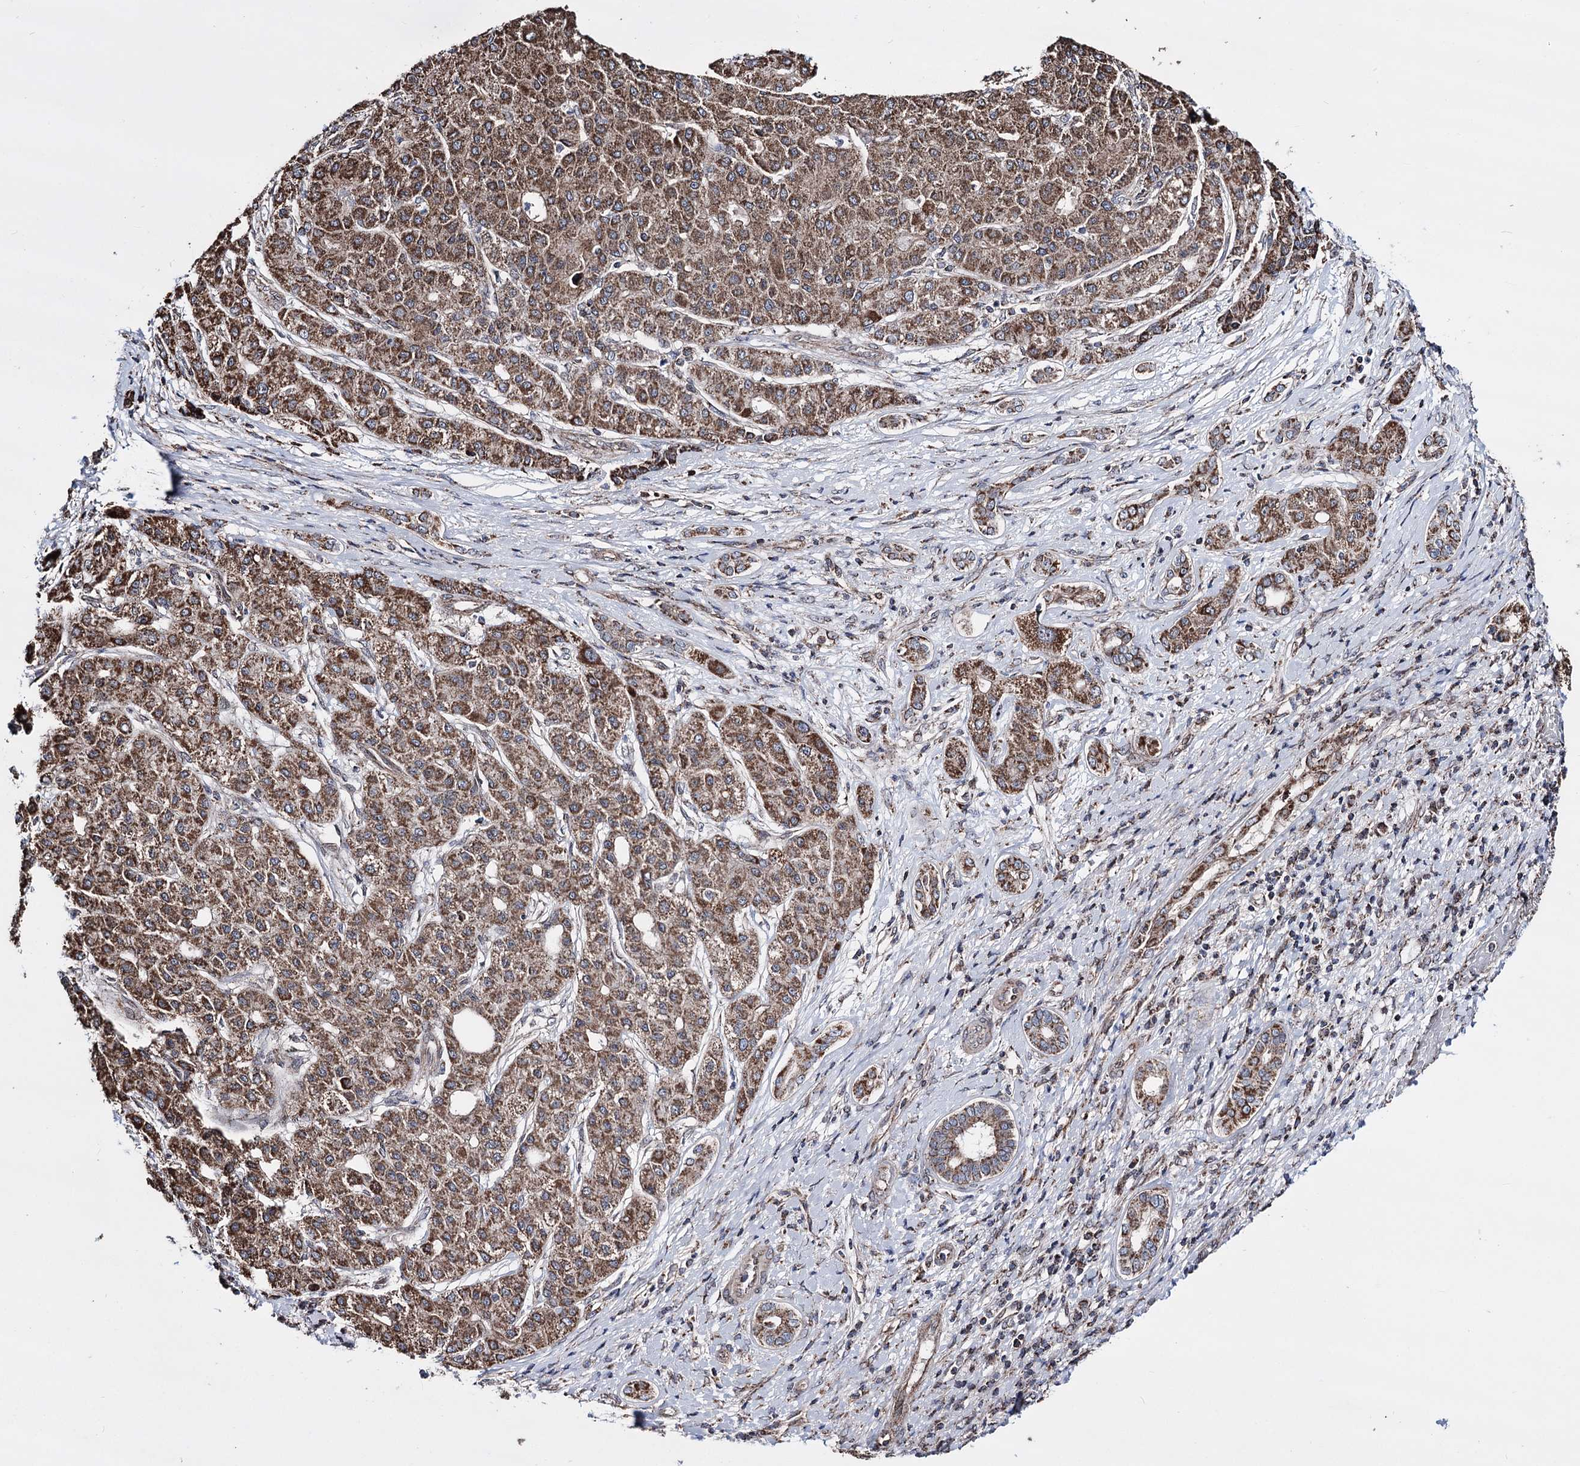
{"staining": {"intensity": "moderate", "quantity": ">75%", "location": "cytoplasmic/membranous"}, "tissue": "liver cancer", "cell_type": "Tumor cells", "image_type": "cancer", "snomed": [{"axis": "morphology", "description": "Carcinoma, Hepatocellular, NOS"}, {"axis": "topography", "description": "Liver"}], "caption": "Immunohistochemistry (IHC) histopathology image of neoplastic tissue: liver cancer stained using immunohistochemistry (IHC) exhibits medium levels of moderate protein expression localized specifically in the cytoplasmic/membranous of tumor cells, appearing as a cytoplasmic/membranous brown color.", "gene": "CREB3L4", "patient": {"sex": "male", "age": 65}}